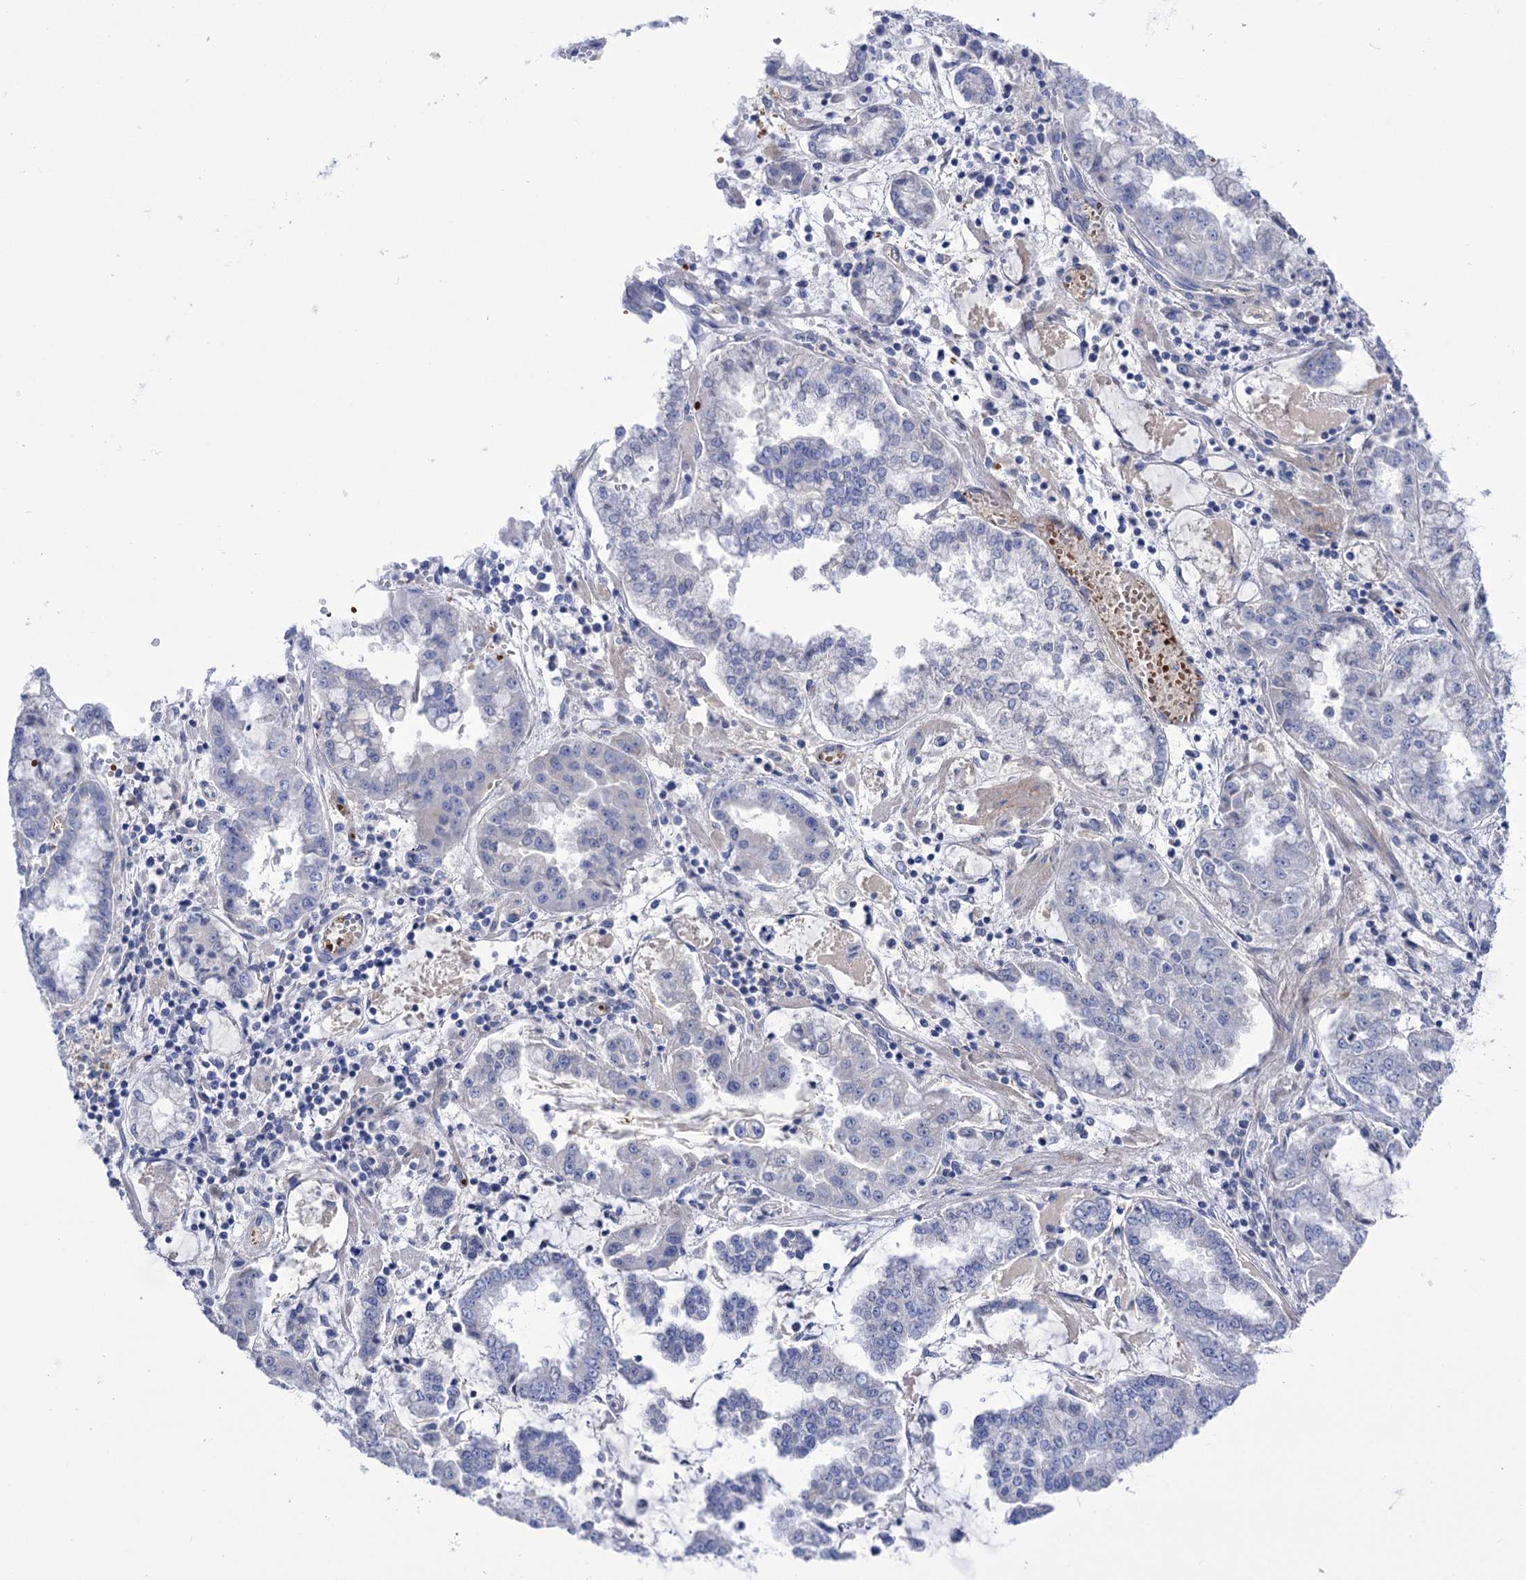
{"staining": {"intensity": "negative", "quantity": "none", "location": "none"}, "tissue": "stomach cancer", "cell_type": "Tumor cells", "image_type": "cancer", "snomed": [{"axis": "morphology", "description": "Adenocarcinoma, NOS"}, {"axis": "topography", "description": "Stomach"}], "caption": "Immunohistochemistry (IHC) of adenocarcinoma (stomach) reveals no positivity in tumor cells.", "gene": "YARS2", "patient": {"sex": "male", "age": 76}}